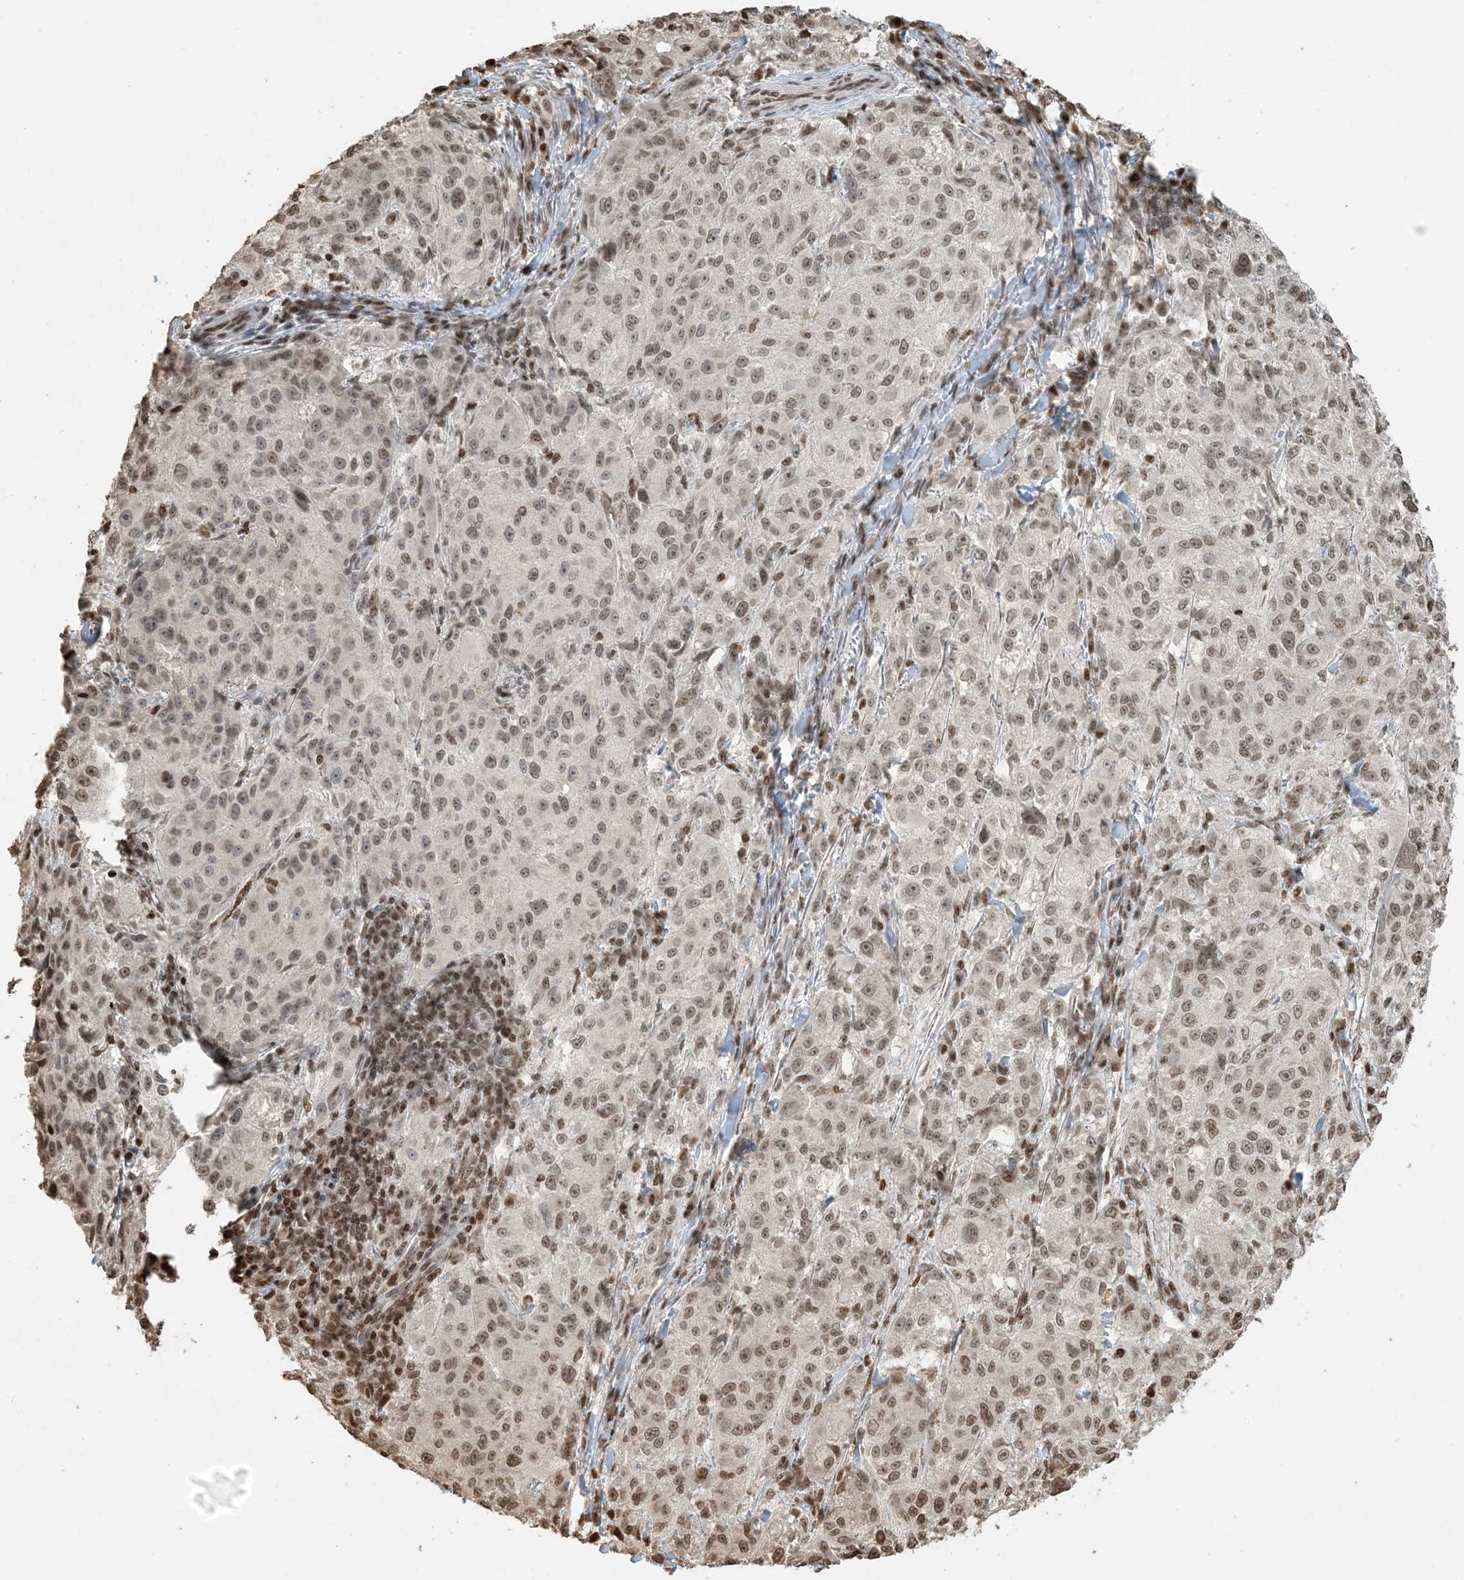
{"staining": {"intensity": "moderate", "quantity": "<25%", "location": "nuclear"}, "tissue": "melanoma", "cell_type": "Tumor cells", "image_type": "cancer", "snomed": [{"axis": "morphology", "description": "Necrosis, NOS"}, {"axis": "morphology", "description": "Malignant melanoma, NOS"}, {"axis": "topography", "description": "Skin"}], "caption": "About <25% of tumor cells in human malignant melanoma display moderate nuclear protein staining as visualized by brown immunohistochemical staining.", "gene": "H3-3B", "patient": {"sex": "female", "age": 87}}